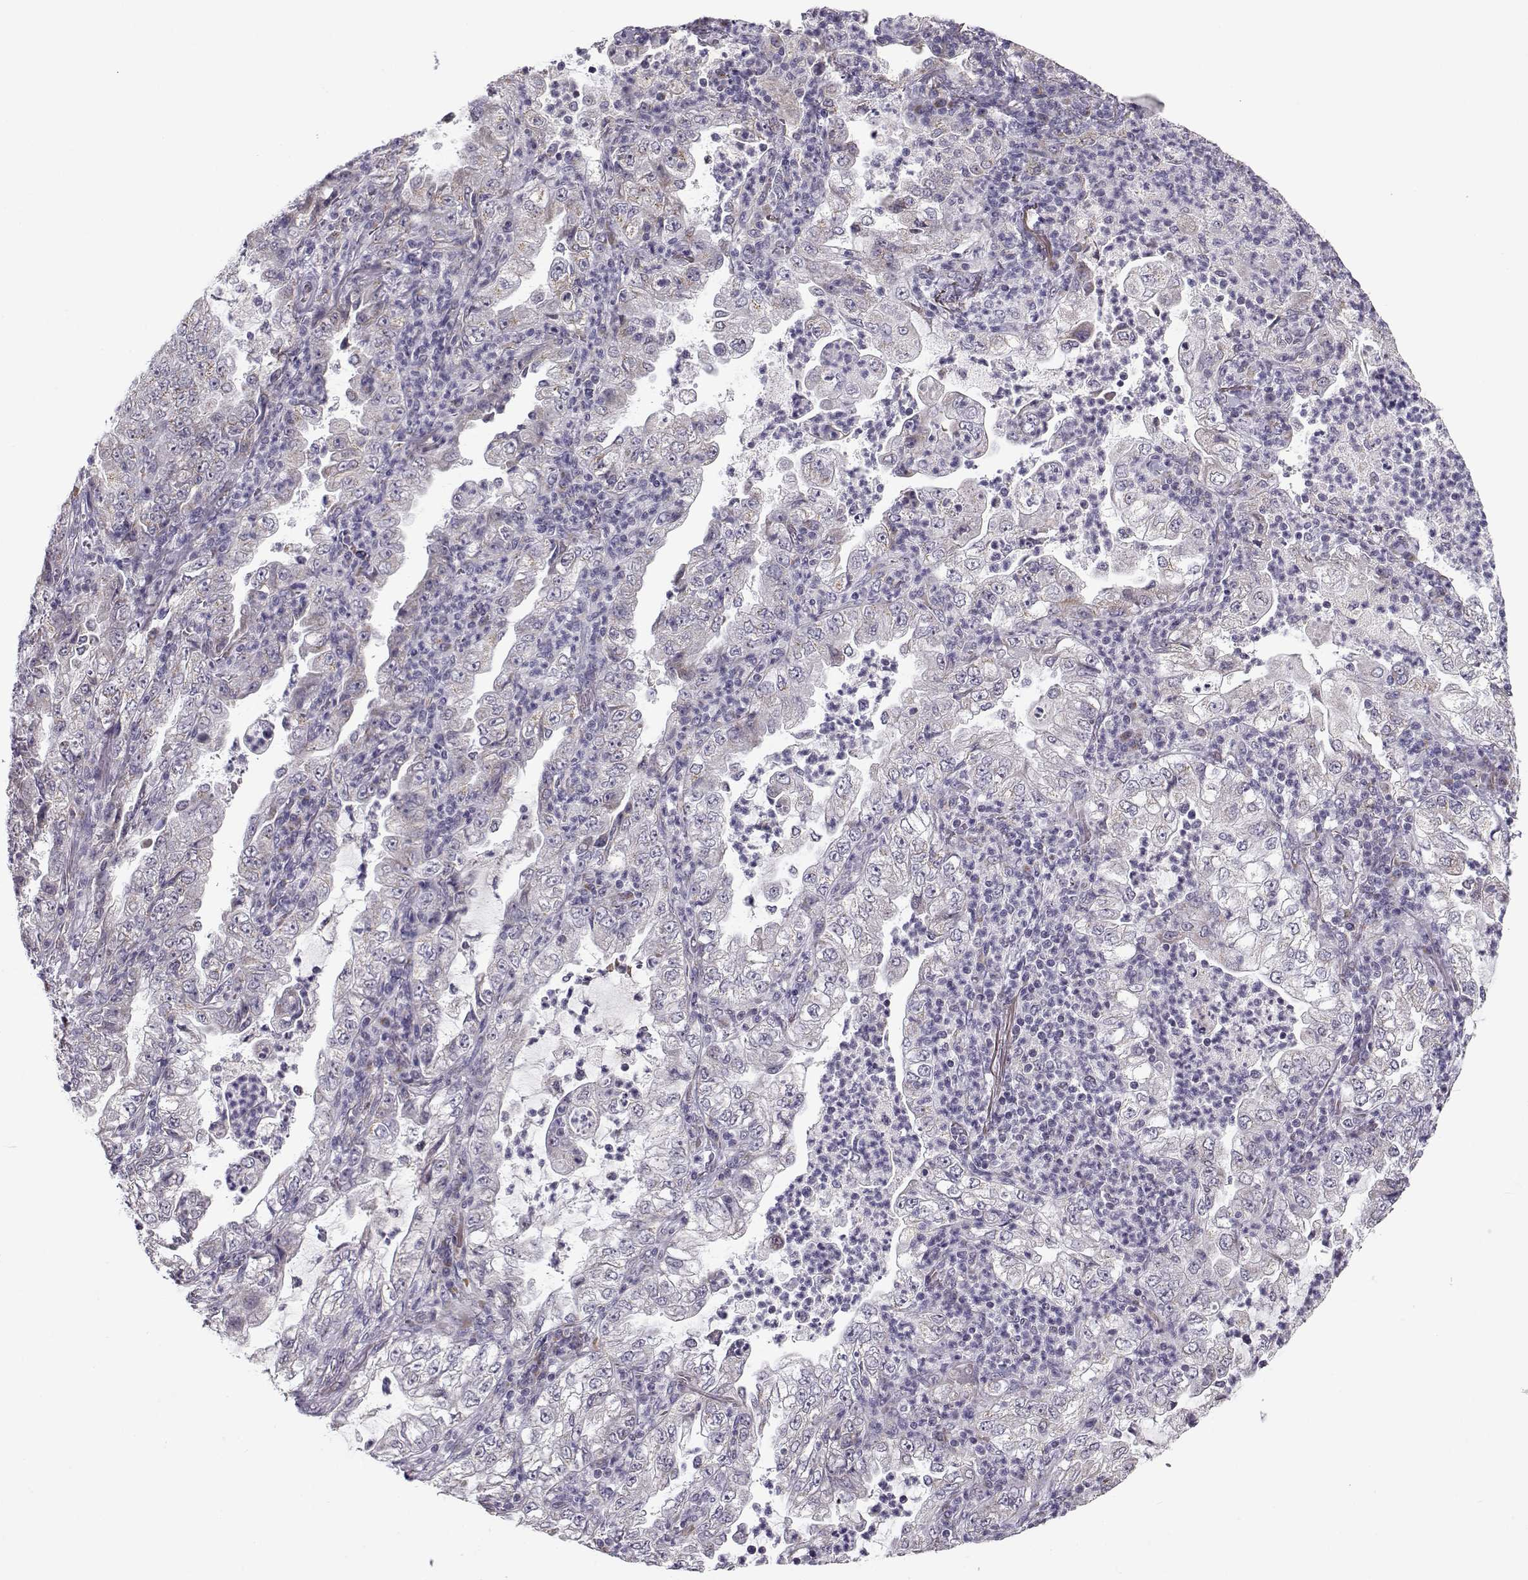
{"staining": {"intensity": "negative", "quantity": "none", "location": "none"}, "tissue": "lung cancer", "cell_type": "Tumor cells", "image_type": "cancer", "snomed": [{"axis": "morphology", "description": "Adenocarcinoma, NOS"}, {"axis": "topography", "description": "Lung"}], "caption": "The IHC photomicrograph has no significant expression in tumor cells of lung adenocarcinoma tissue.", "gene": "SLC4A5", "patient": {"sex": "female", "age": 73}}